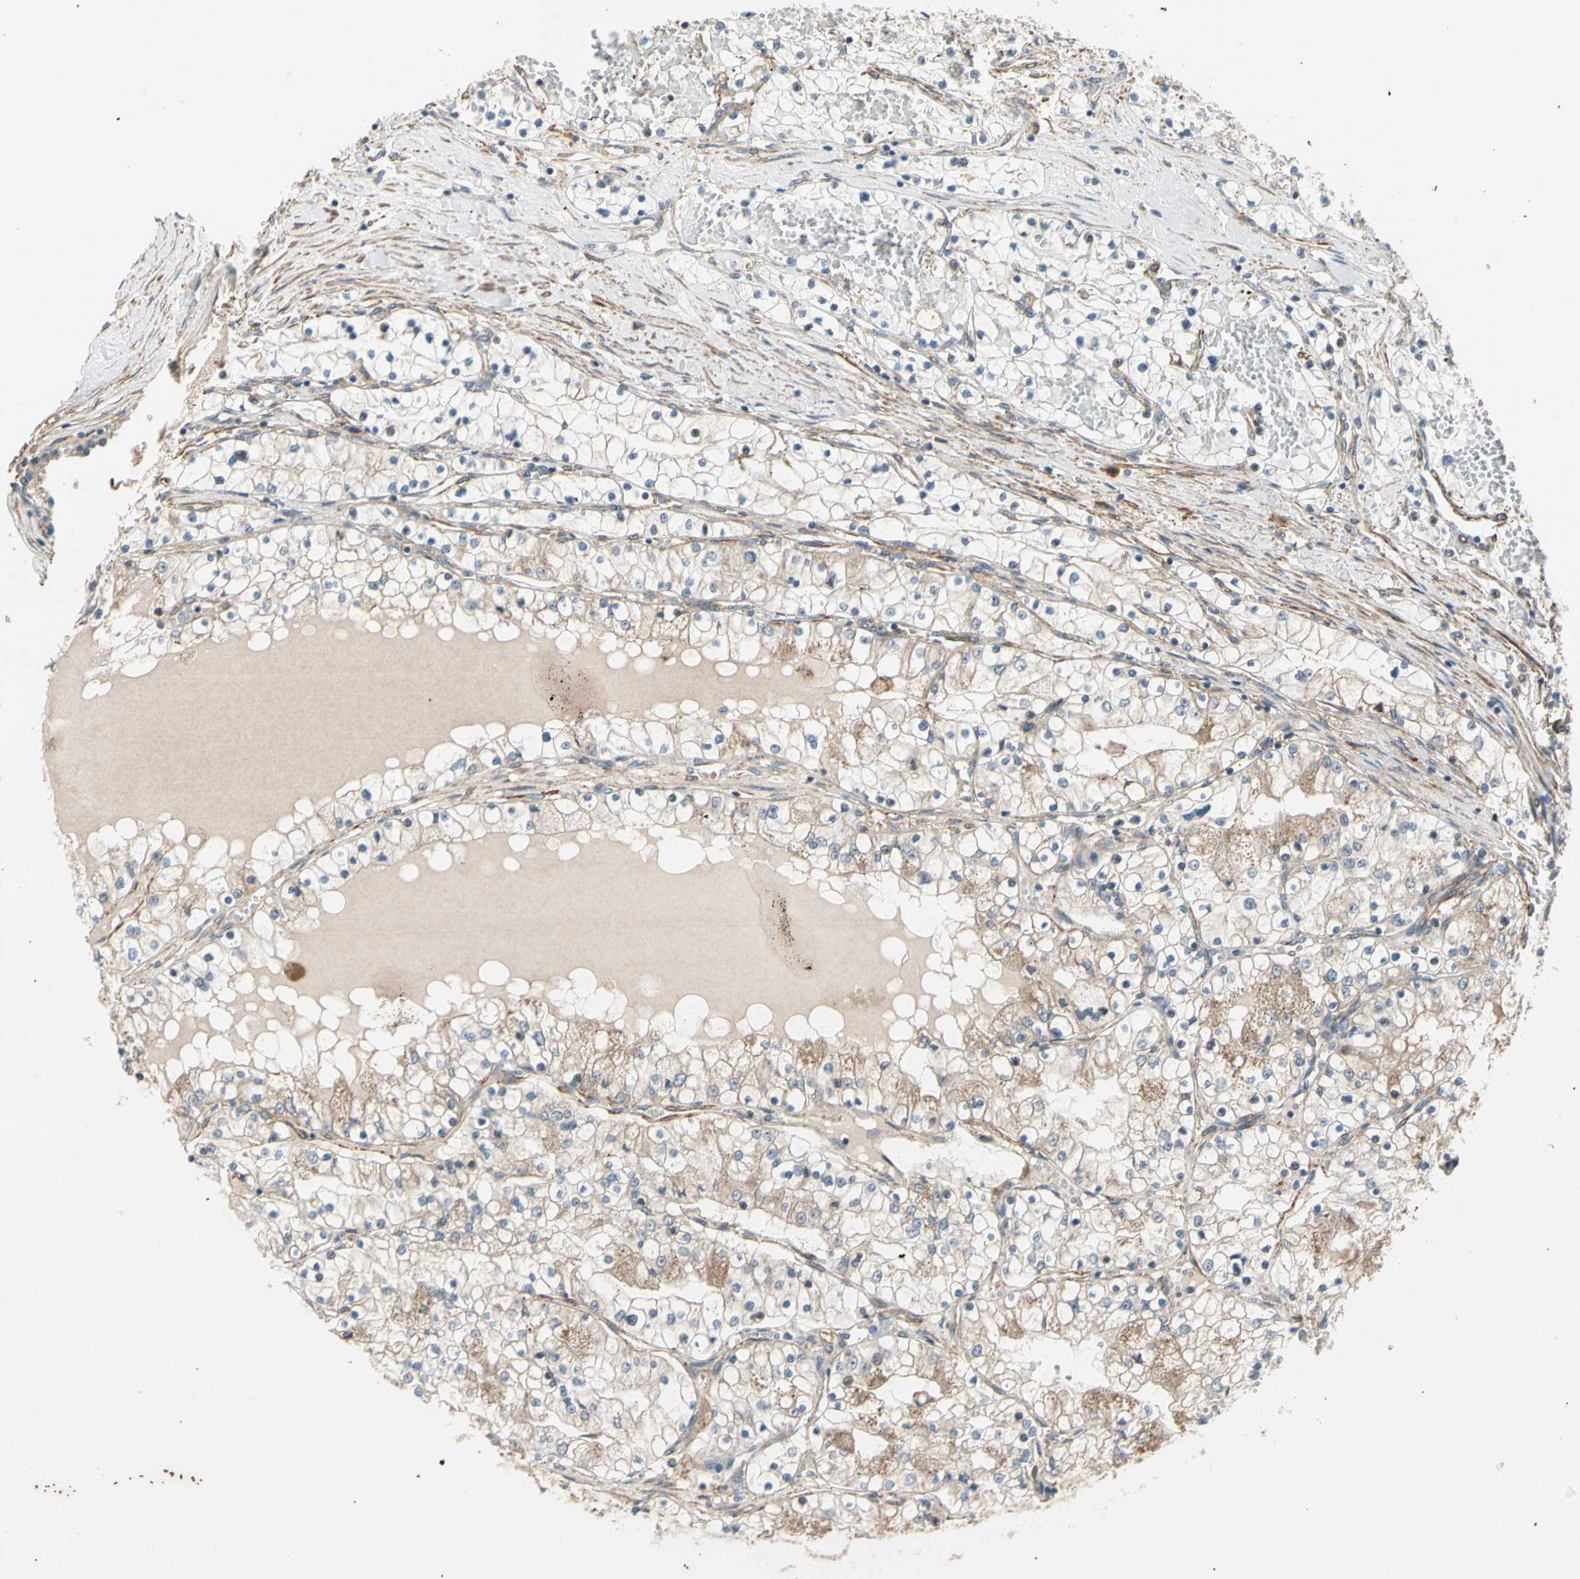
{"staining": {"intensity": "weak", "quantity": ">75%", "location": "cytoplasmic/membranous"}, "tissue": "renal cancer", "cell_type": "Tumor cells", "image_type": "cancer", "snomed": [{"axis": "morphology", "description": "Adenocarcinoma, NOS"}, {"axis": "topography", "description": "Kidney"}], "caption": "Immunohistochemical staining of renal adenocarcinoma shows weak cytoplasmic/membranous protein positivity in about >75% of tumor cells.", "gene": "LIMK2", "patient": {"sex": "male", "age": 68}}